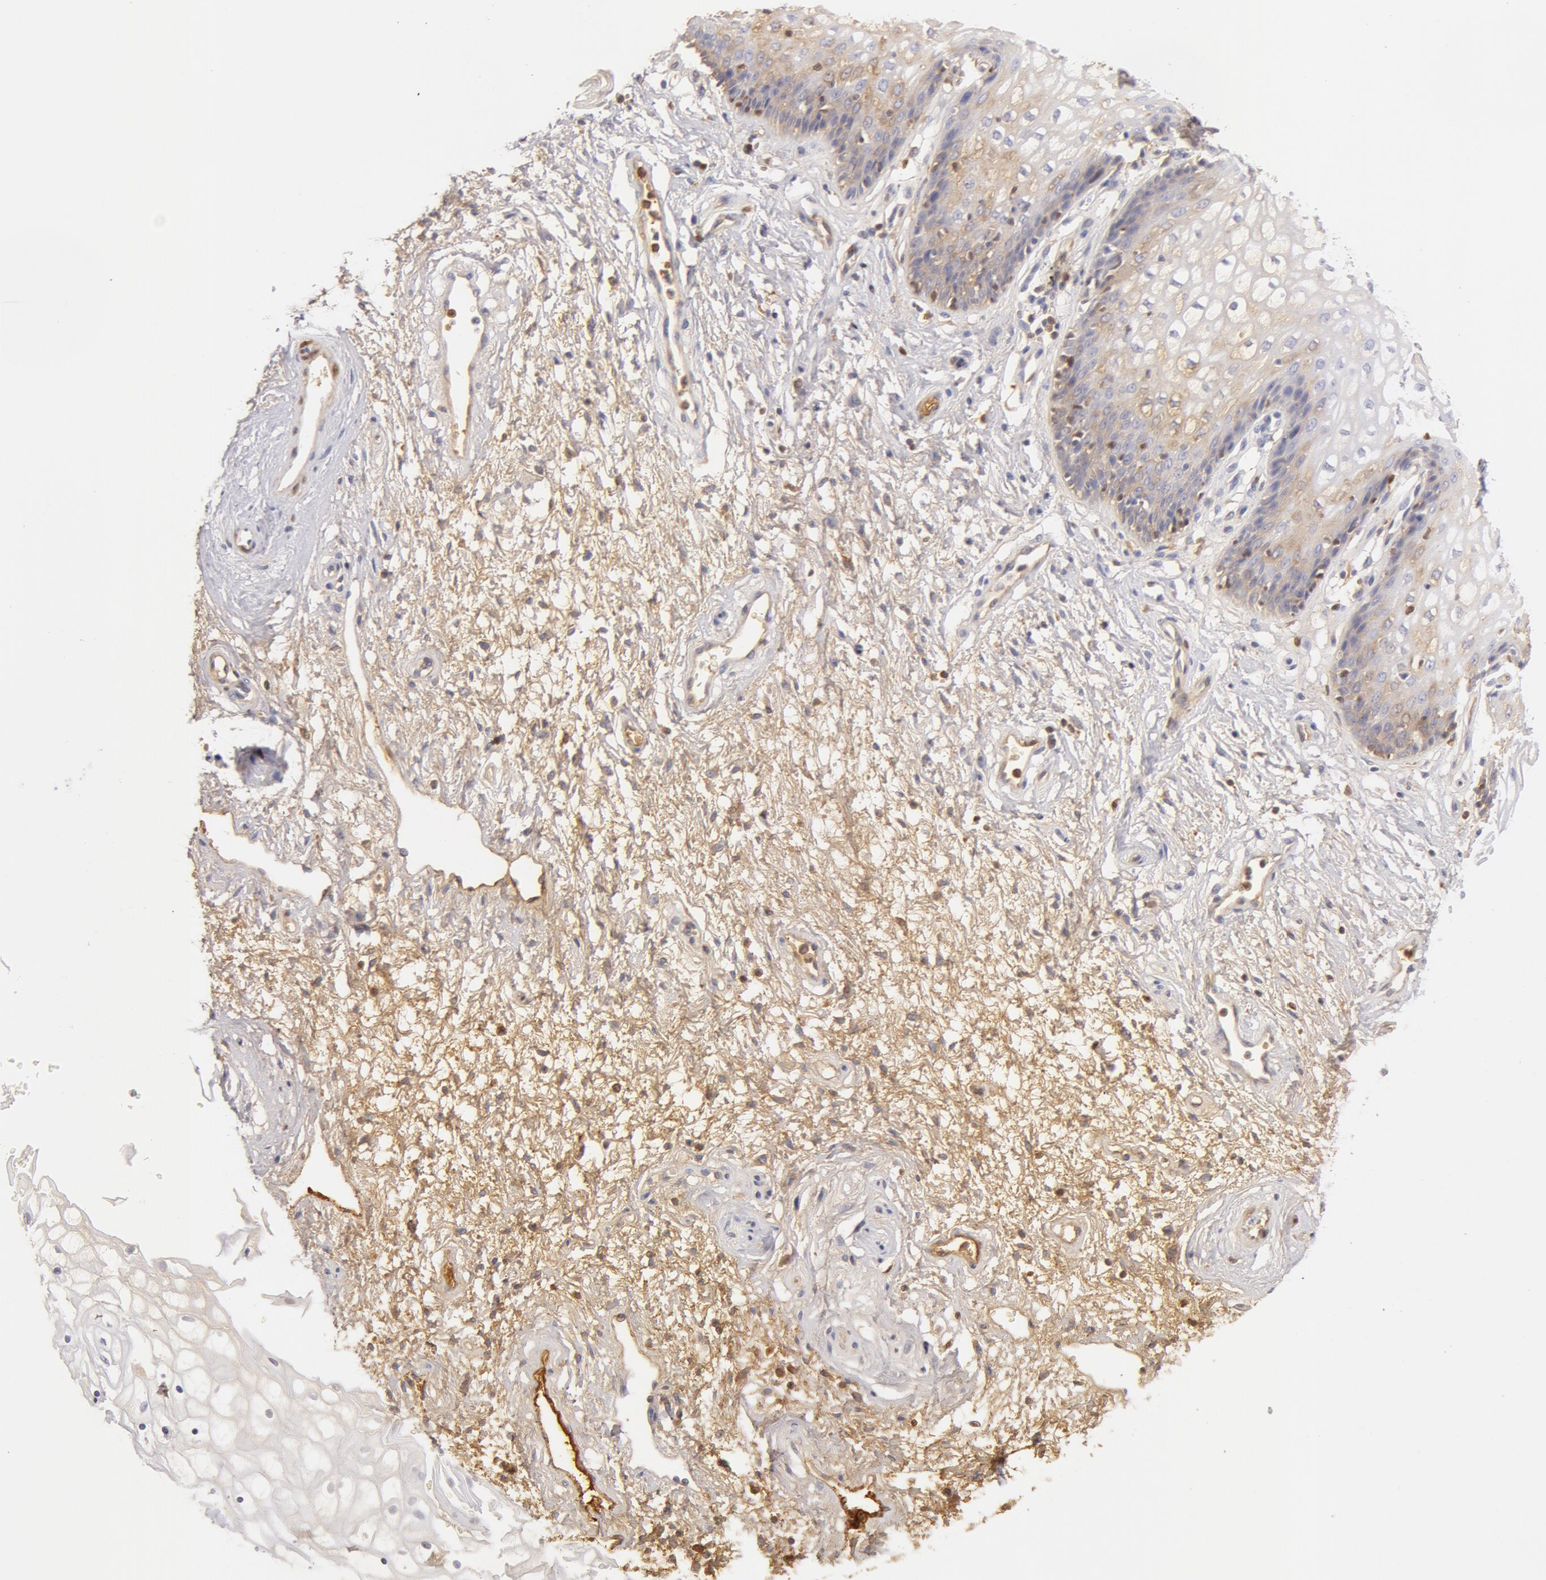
{"staining": {"intensity": "negative", "quantity": "none", "location": "none"}, "tissue": "vagina", "cell_type": "Squamous epithelial cells", "image_type": "normal", "snomed": [{"axis": "morphology", "description": "Normal tissue, NOS"}, {"axis": "topography", "description": "Vagina"}], "caption": "Immunohistochemistry (IHC) photomicrograph of normal vagina: vagina stained with DAB (3,3'-diaminobenzidine) demonstrates no significant protein expression in squamous epithelial cells.", "gene": "AHSG", "patient": {"sex": "female", "age": 34}}